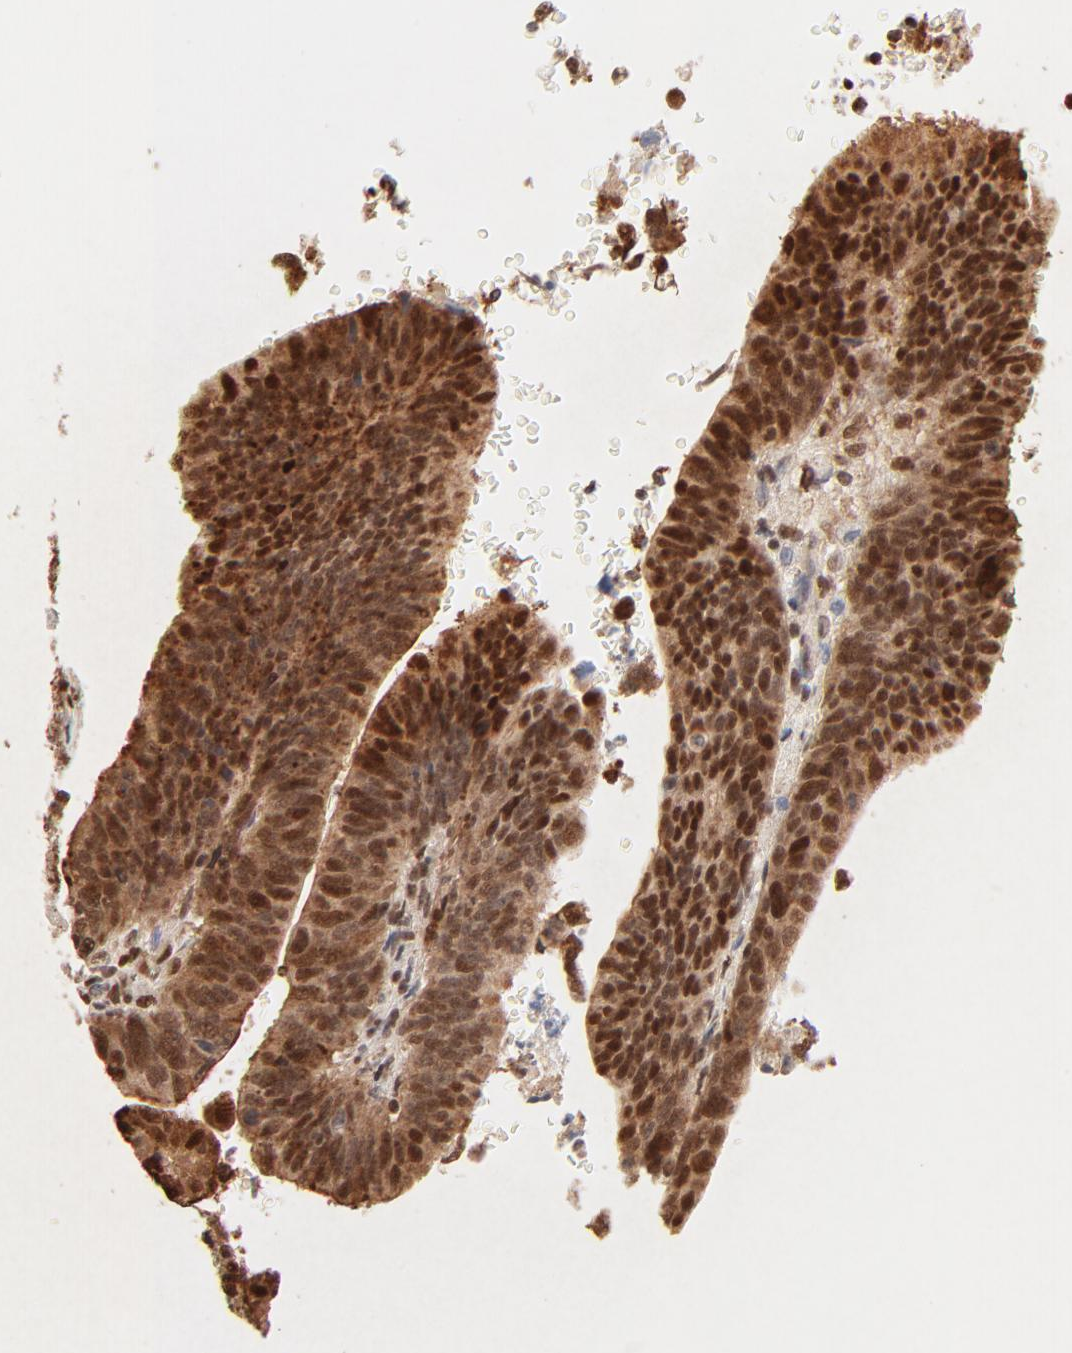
{"staining": {"intensity": "strong", "quantity": ">75%", "location": "cytoplasmic/membranous,nuclear"}, "tissue": "stomach cancer", "cell_type": "Tumor cells", "image_type": "cancer", "snomed": [{"axis": "morphology", "description": "Adenocarcinoma, NOS"}, {"axis": "topography", "description": "Stomach, upper"}], "caption": "A brown stain highlights strong cytoplasmic/membranous and nuclear staining of a protein in human adenocarcinoma (stomach) tumor cells. (DAB (3,3'-diaminobenzidine) IHC with brightfield microscopy, high magnification).", "gene": "FAM50A", "patient": {"sex": "female", "age": 50}}